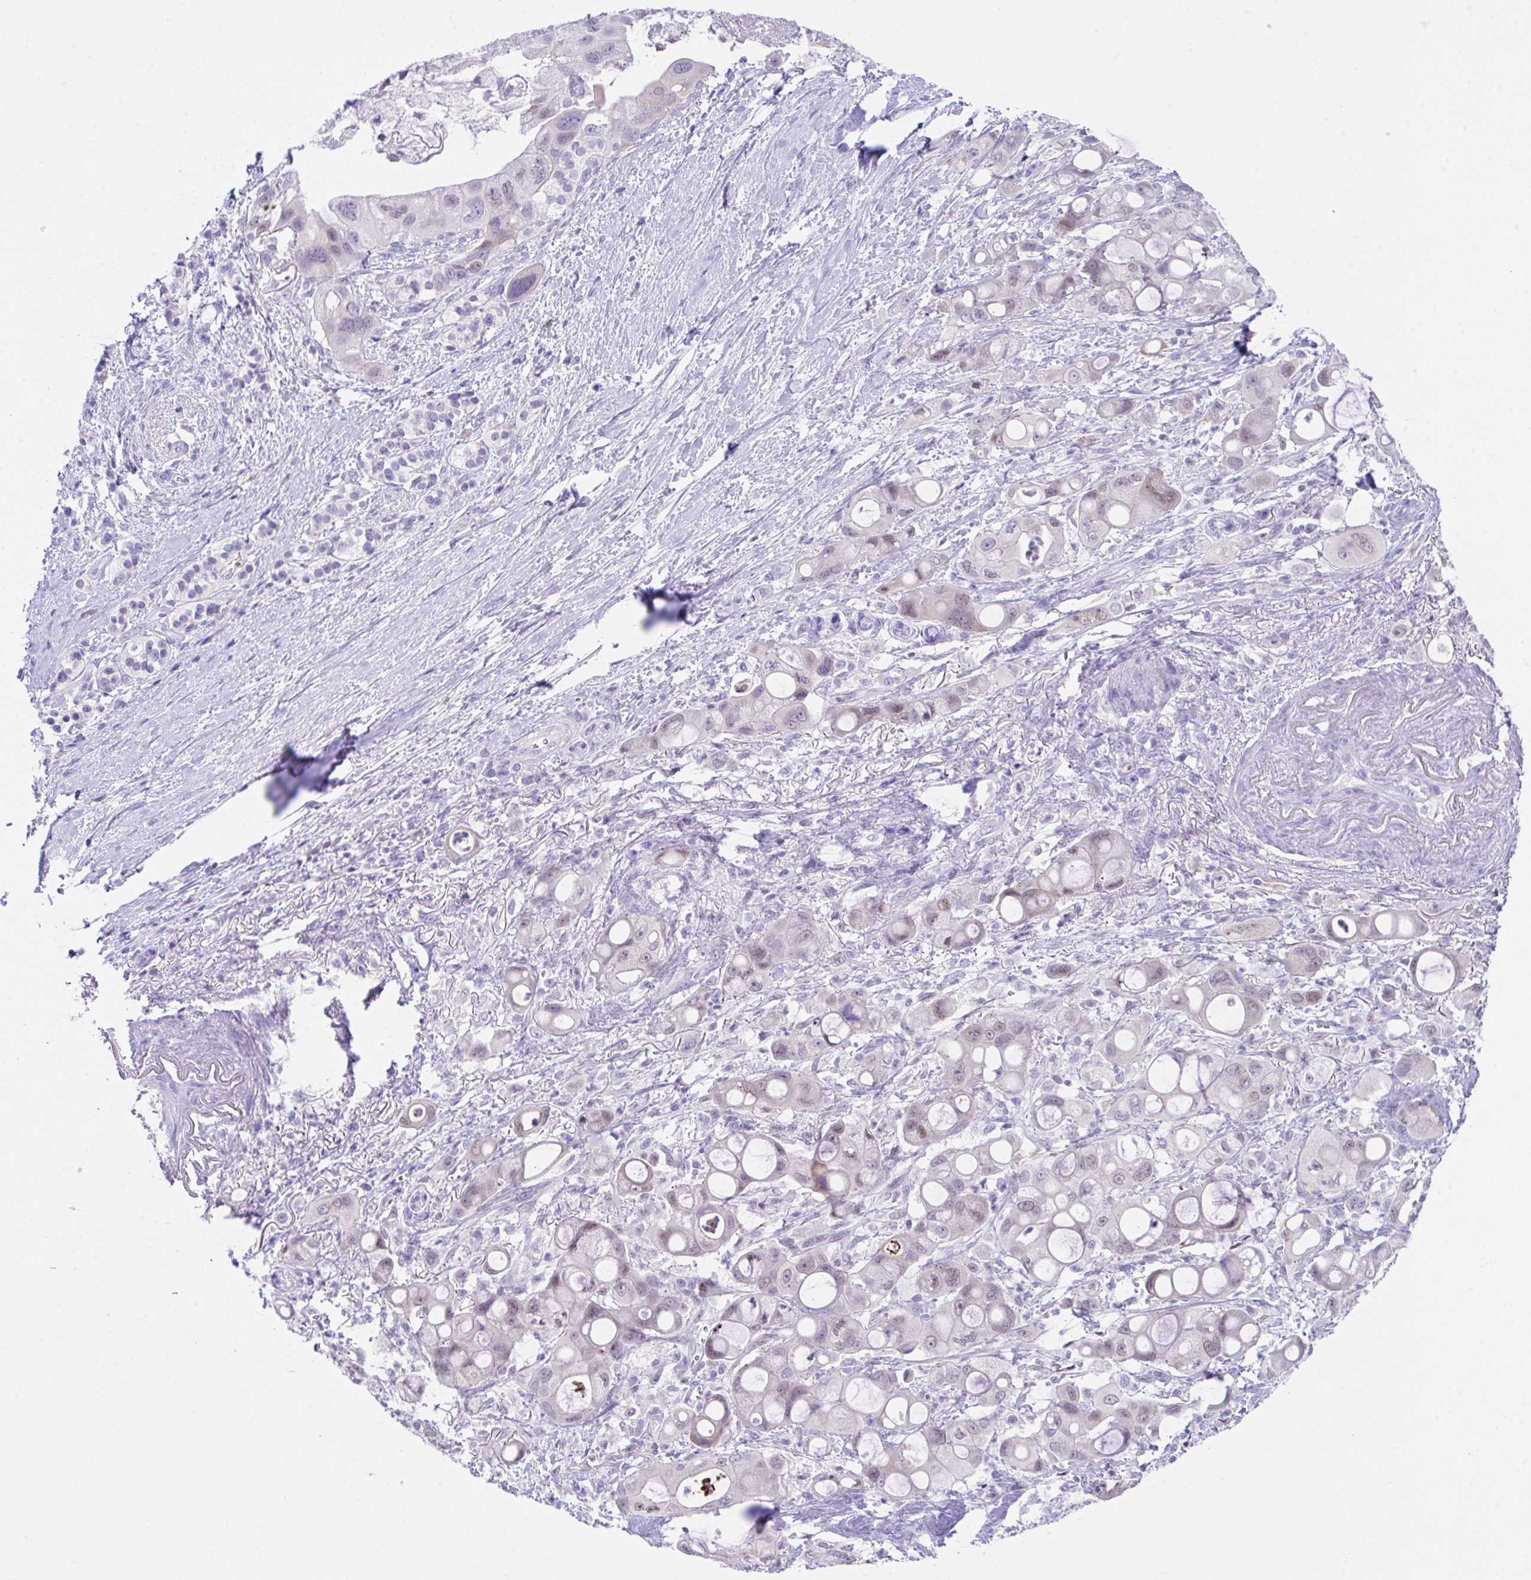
{"staining": {"intensity": "weak", "quantity": "<25%", "location": "nuclear"}, "tissue": "pancreatic cancer", "cell_type": "Tumor cells", "image_type": "cancer", "snomed": [{"axis": "morphology", "description": "Adenocarcinoma, NOS"}, {"axis": "topography", "description": "Pancreas"}], "caption": "IHC histopathology image of human adenocarcinoma (pancreatic) stained for a protein (brown), which displays no positivity in tumor cells.", "gene": "HOXB4", "patient": {"sex": "male", "age": 68}}